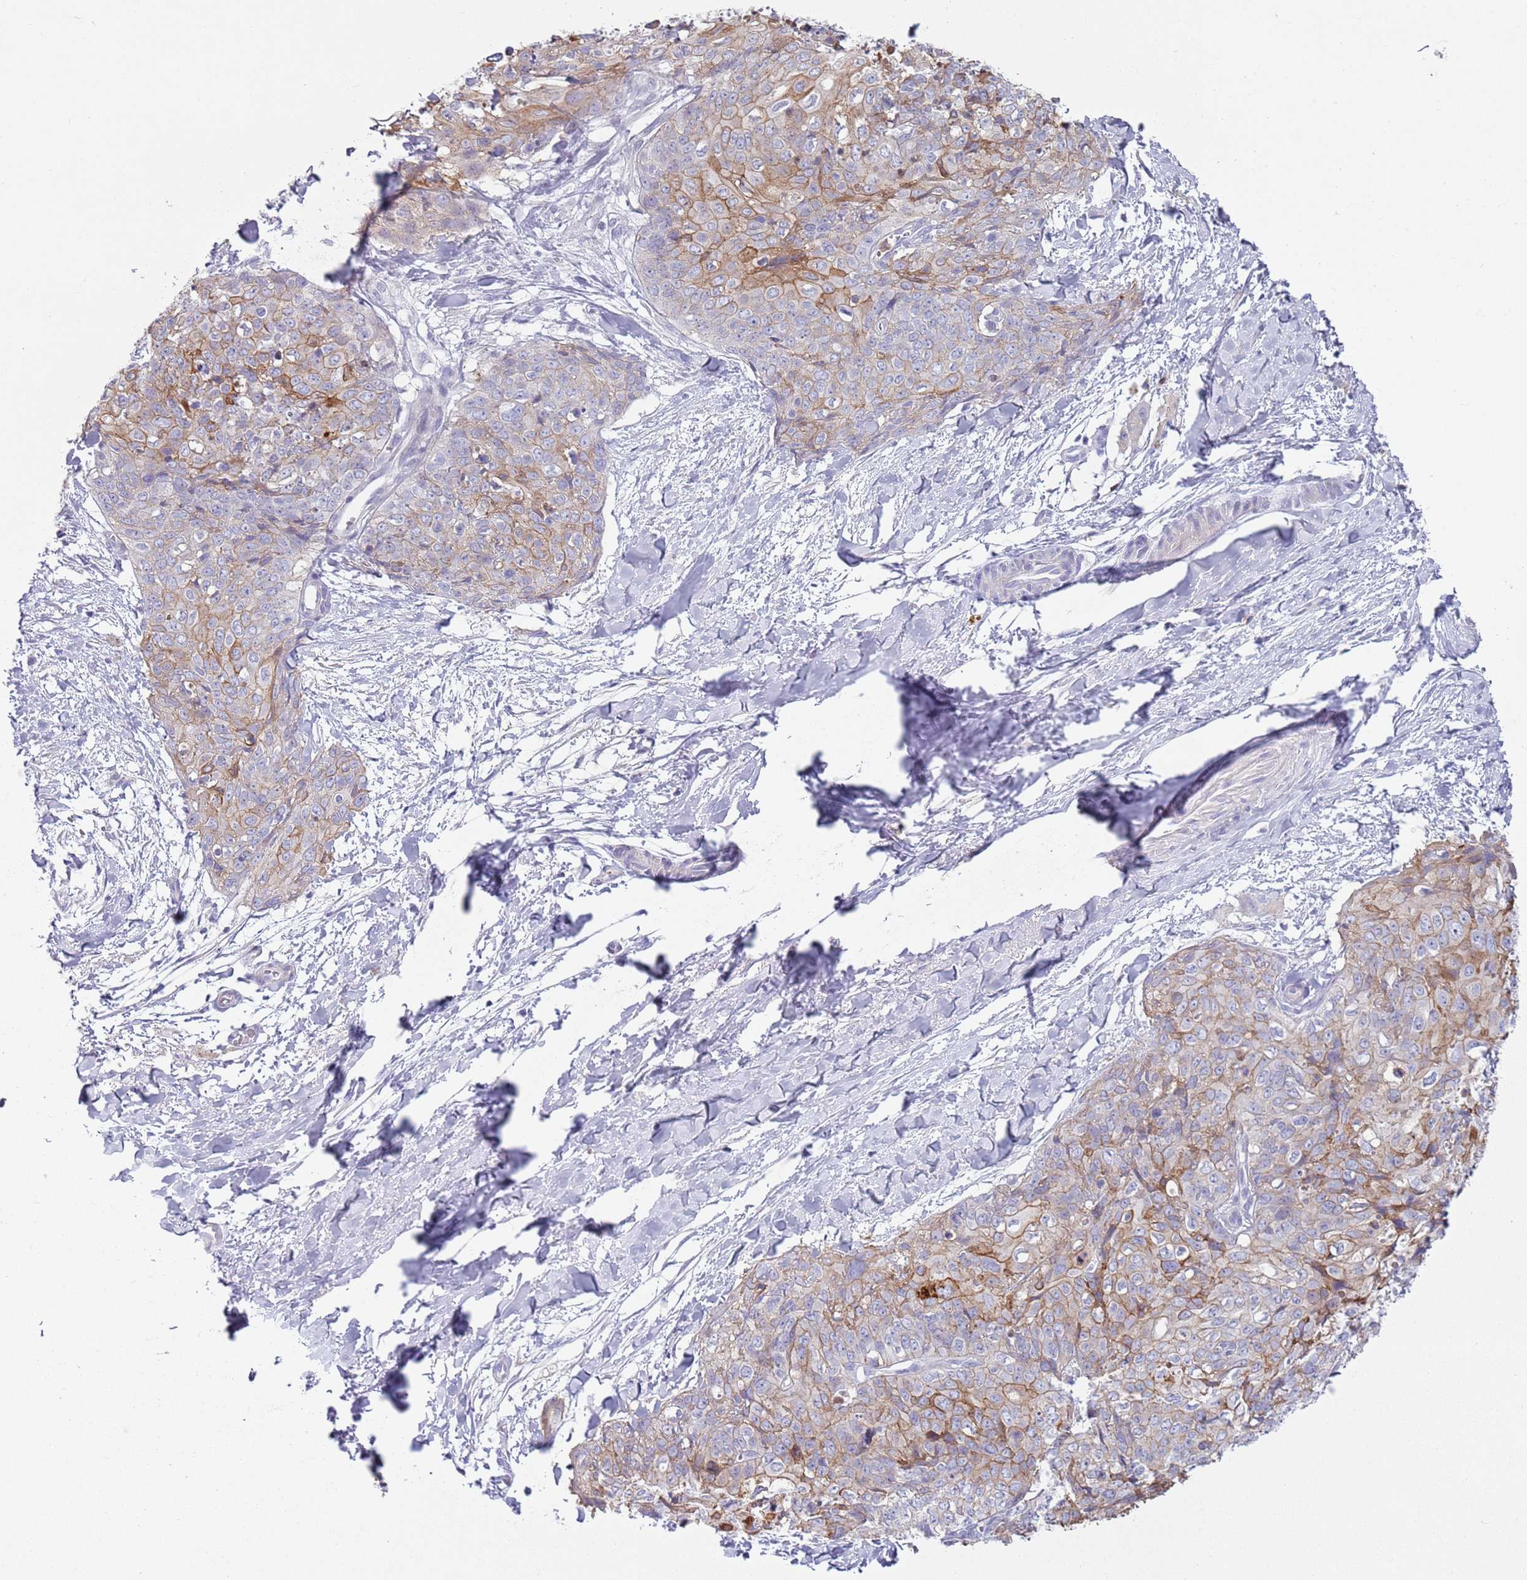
{"staining": {"intensity": "moderate", "quantity": "<25%", "location": "cytoplasmic/membranous"}, "tissue": "skin cancer", "cell_type": "Tumor cells", "image_type": "cancer", "snomed": [{"axis": "morphology", "description": "Squamous cell carcinoma, NOS"}, {"axis": "topography", "description": "Skin"}, {"axis": "topography", "description": "Vulva"}], "caption": "Skin cancer (squamous cell carcinoma) was stained to show a protein in brown. There is low levels of moderate cytoplasmic/membranous expression in approximately <25% of tumor cells.", "gene": "CD177", "patient": {"sex": "female", "age": 85}}